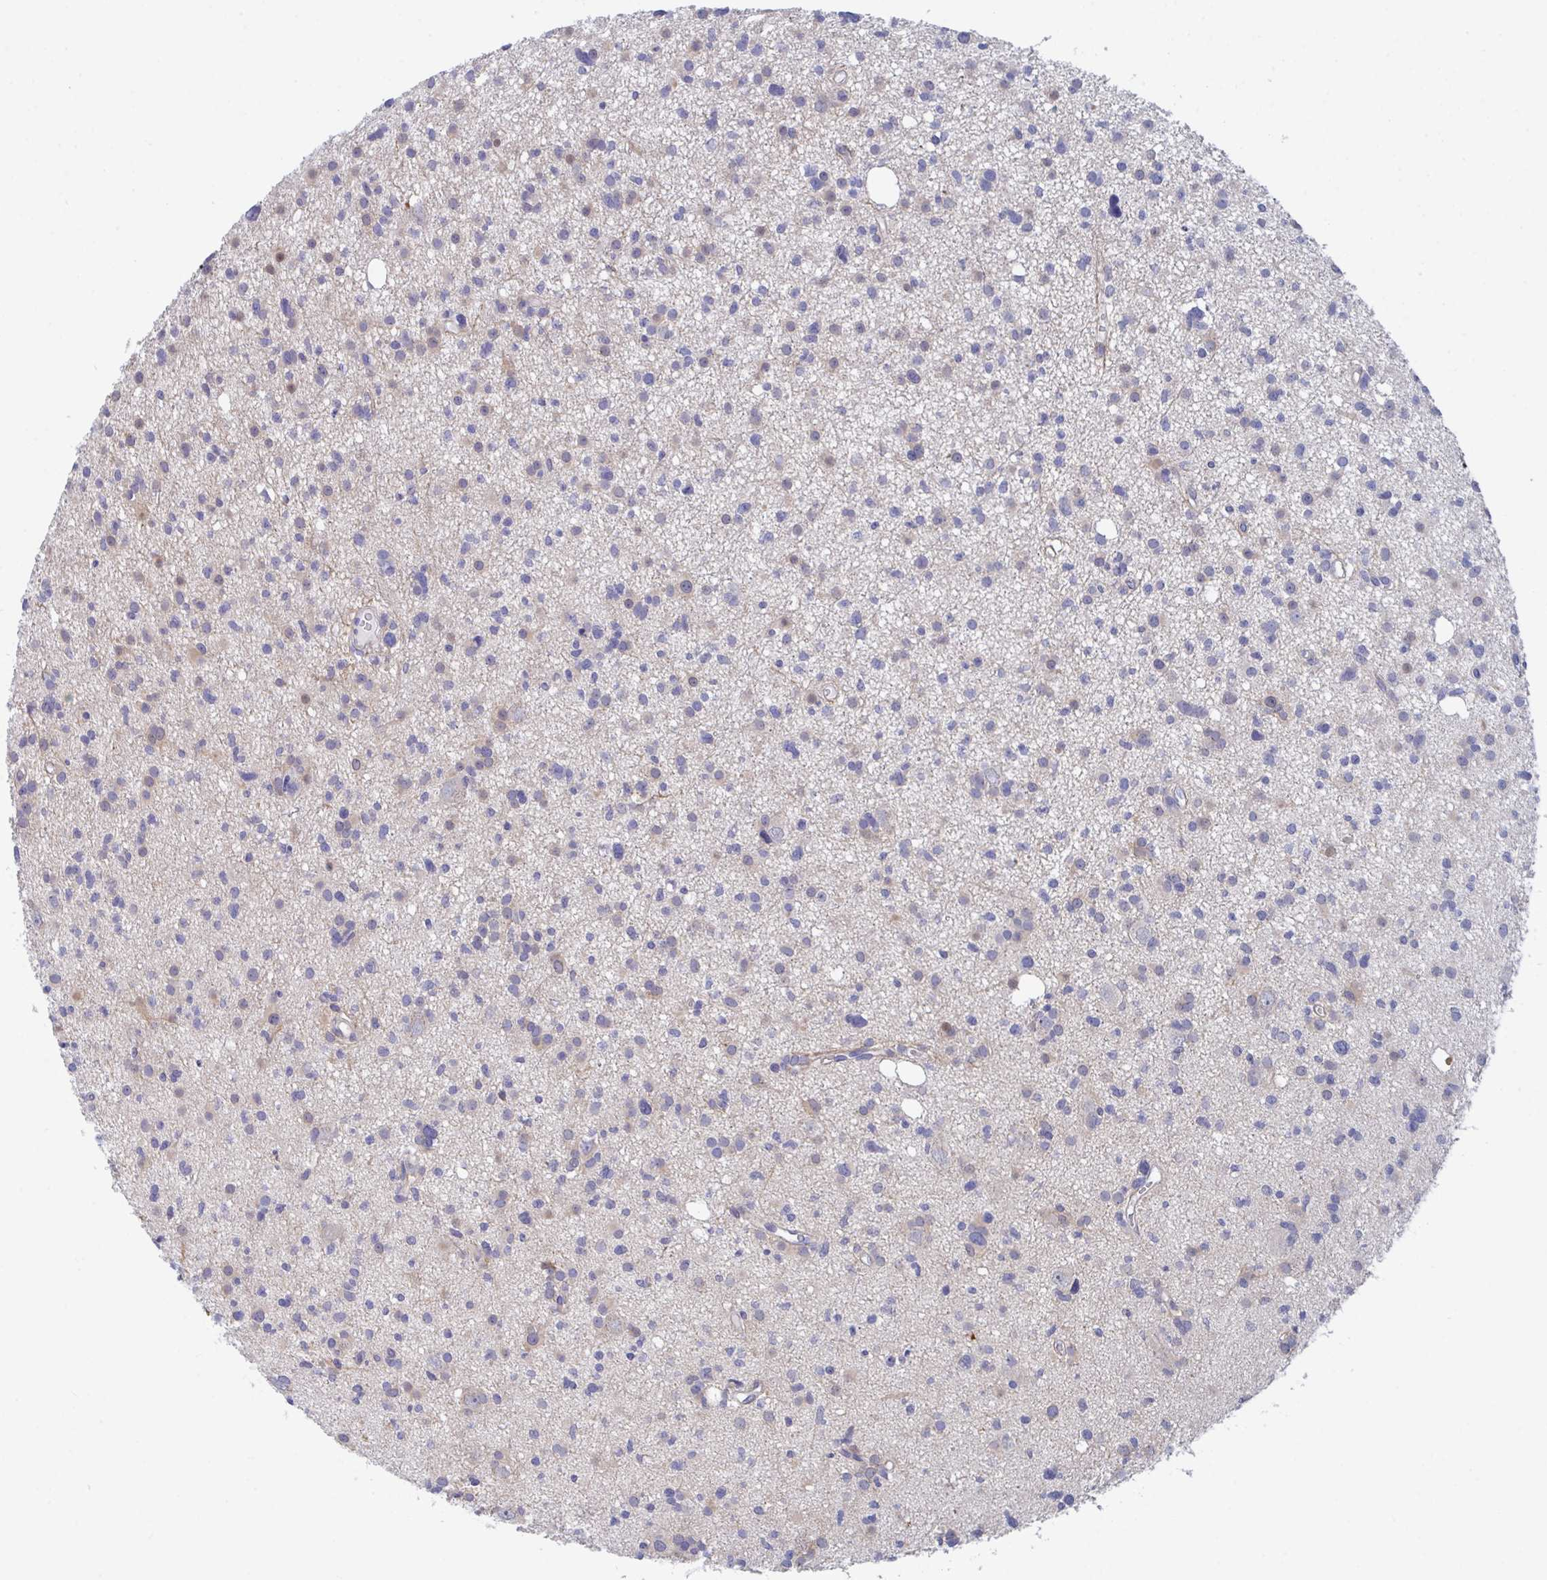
{"staining": {"intensity": "weak", "quantity": "<25%", "location": "cytoplasmic/membranous"}, "tissue": "glioma", "cell_type": "Tumor cells", "image_type": "cancer", "snomed": [{"axis": "morphology", "description": "Glioma, malignant, High grade"}, {"axis": "topography", "description": "Brain"}], "caption": "DAB (3,3'-diaminobenzidine) immunohistochemical staining of human malignant high-grade glioma exhibits no significant staining in tumor cells.", "gene": "P2RX3", "patient": {"sex": "male", "age": 23}}